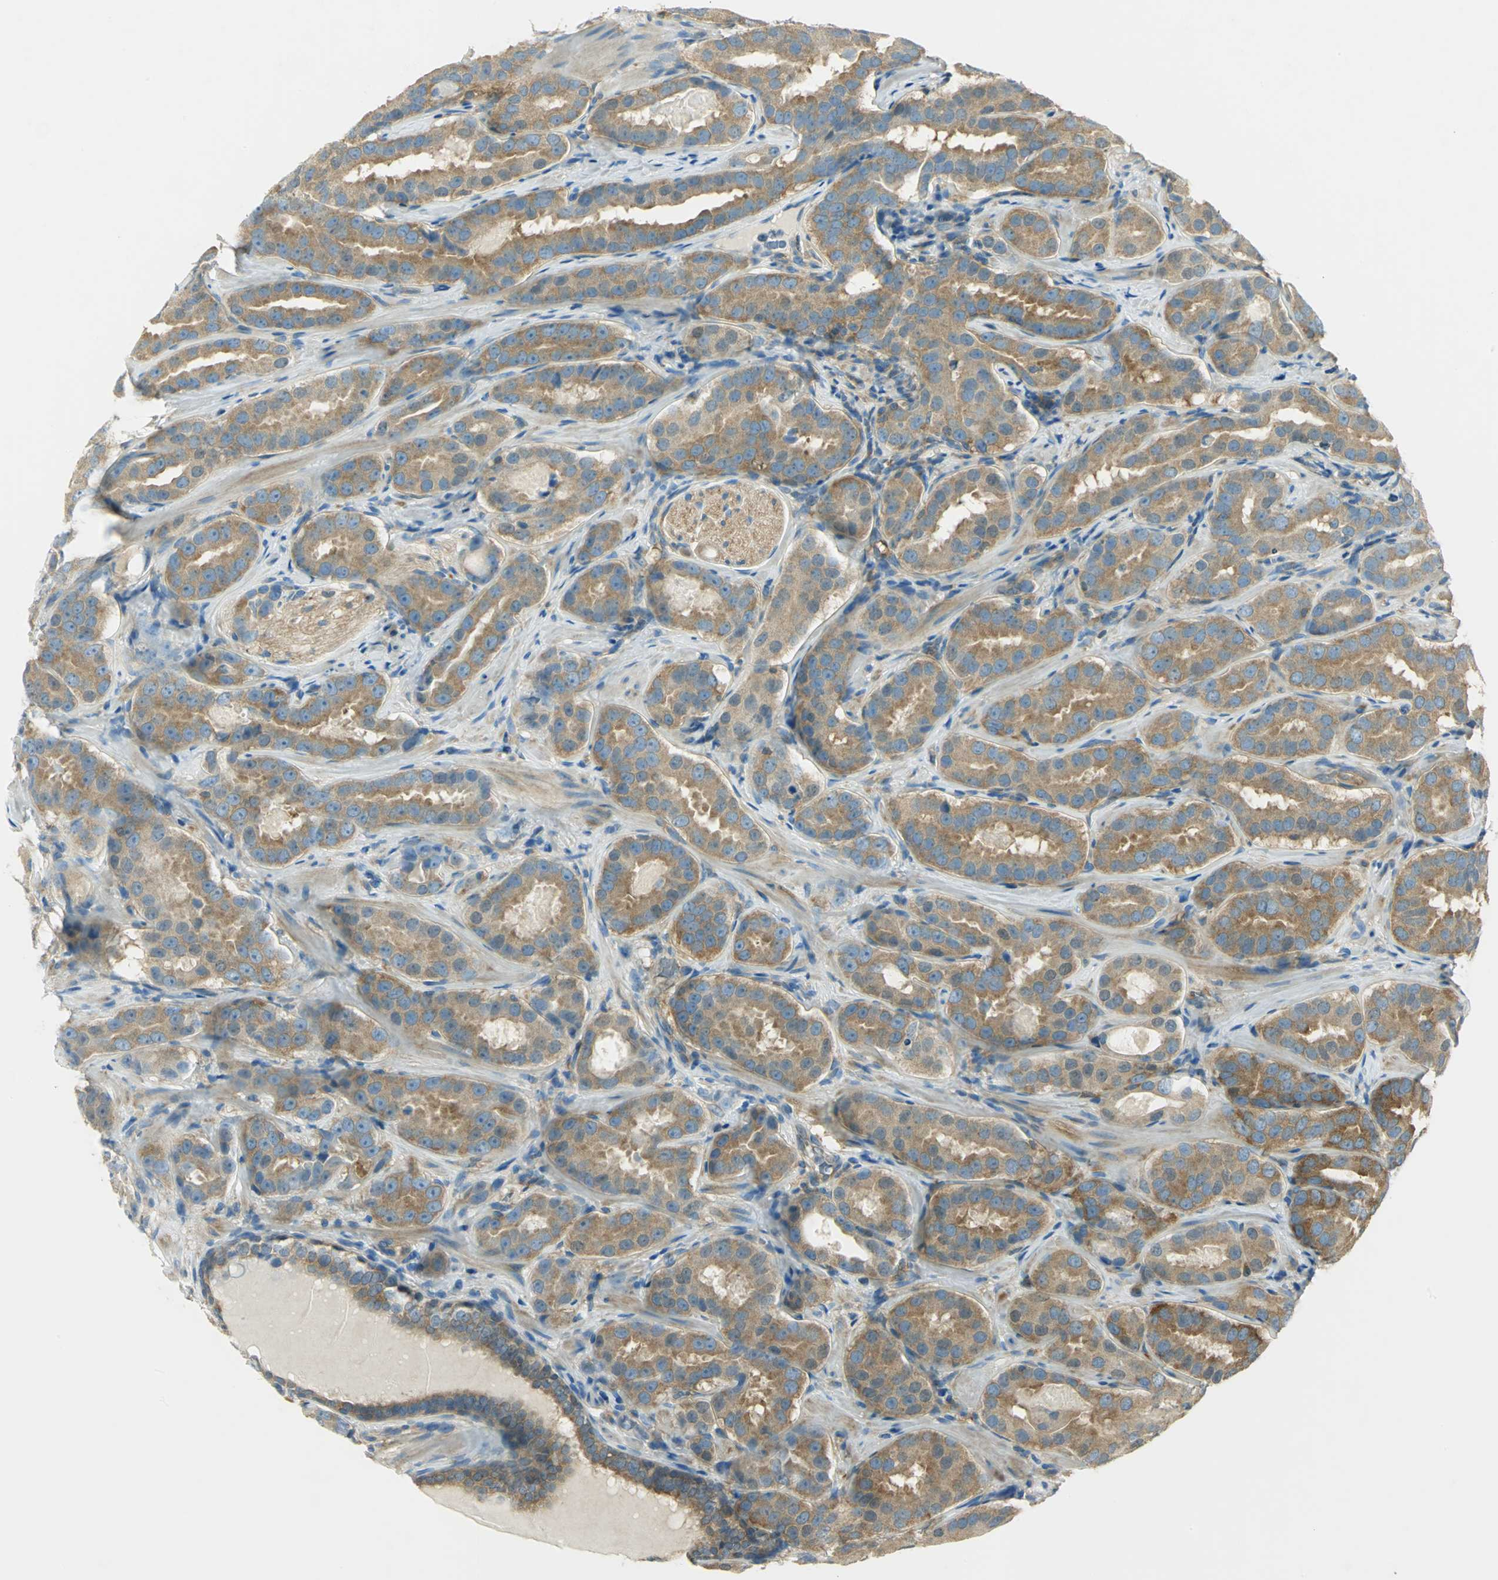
{"staining": {"intensity": "moderate", "quantity": ">75%", "location": "cytoplasmic/membranous"}, "tissue": "prostate cancer", "cell_type": "Tumor cells", "image_type": "cancer", "snomed": [{"axis": "morphology", "description": "Adenocarcinoma, Low grade"}, {"axis": "topography", "description": "Prostate"}], "caption": "A photomicrograph of prostate adenocarcinoma (low-grade) stained for a protein displays moderate cytoplasmic/membranous brown staining in tumor cells.", "gene": "TSC22D2", "patient": {"sex": "male", "age": 59}}